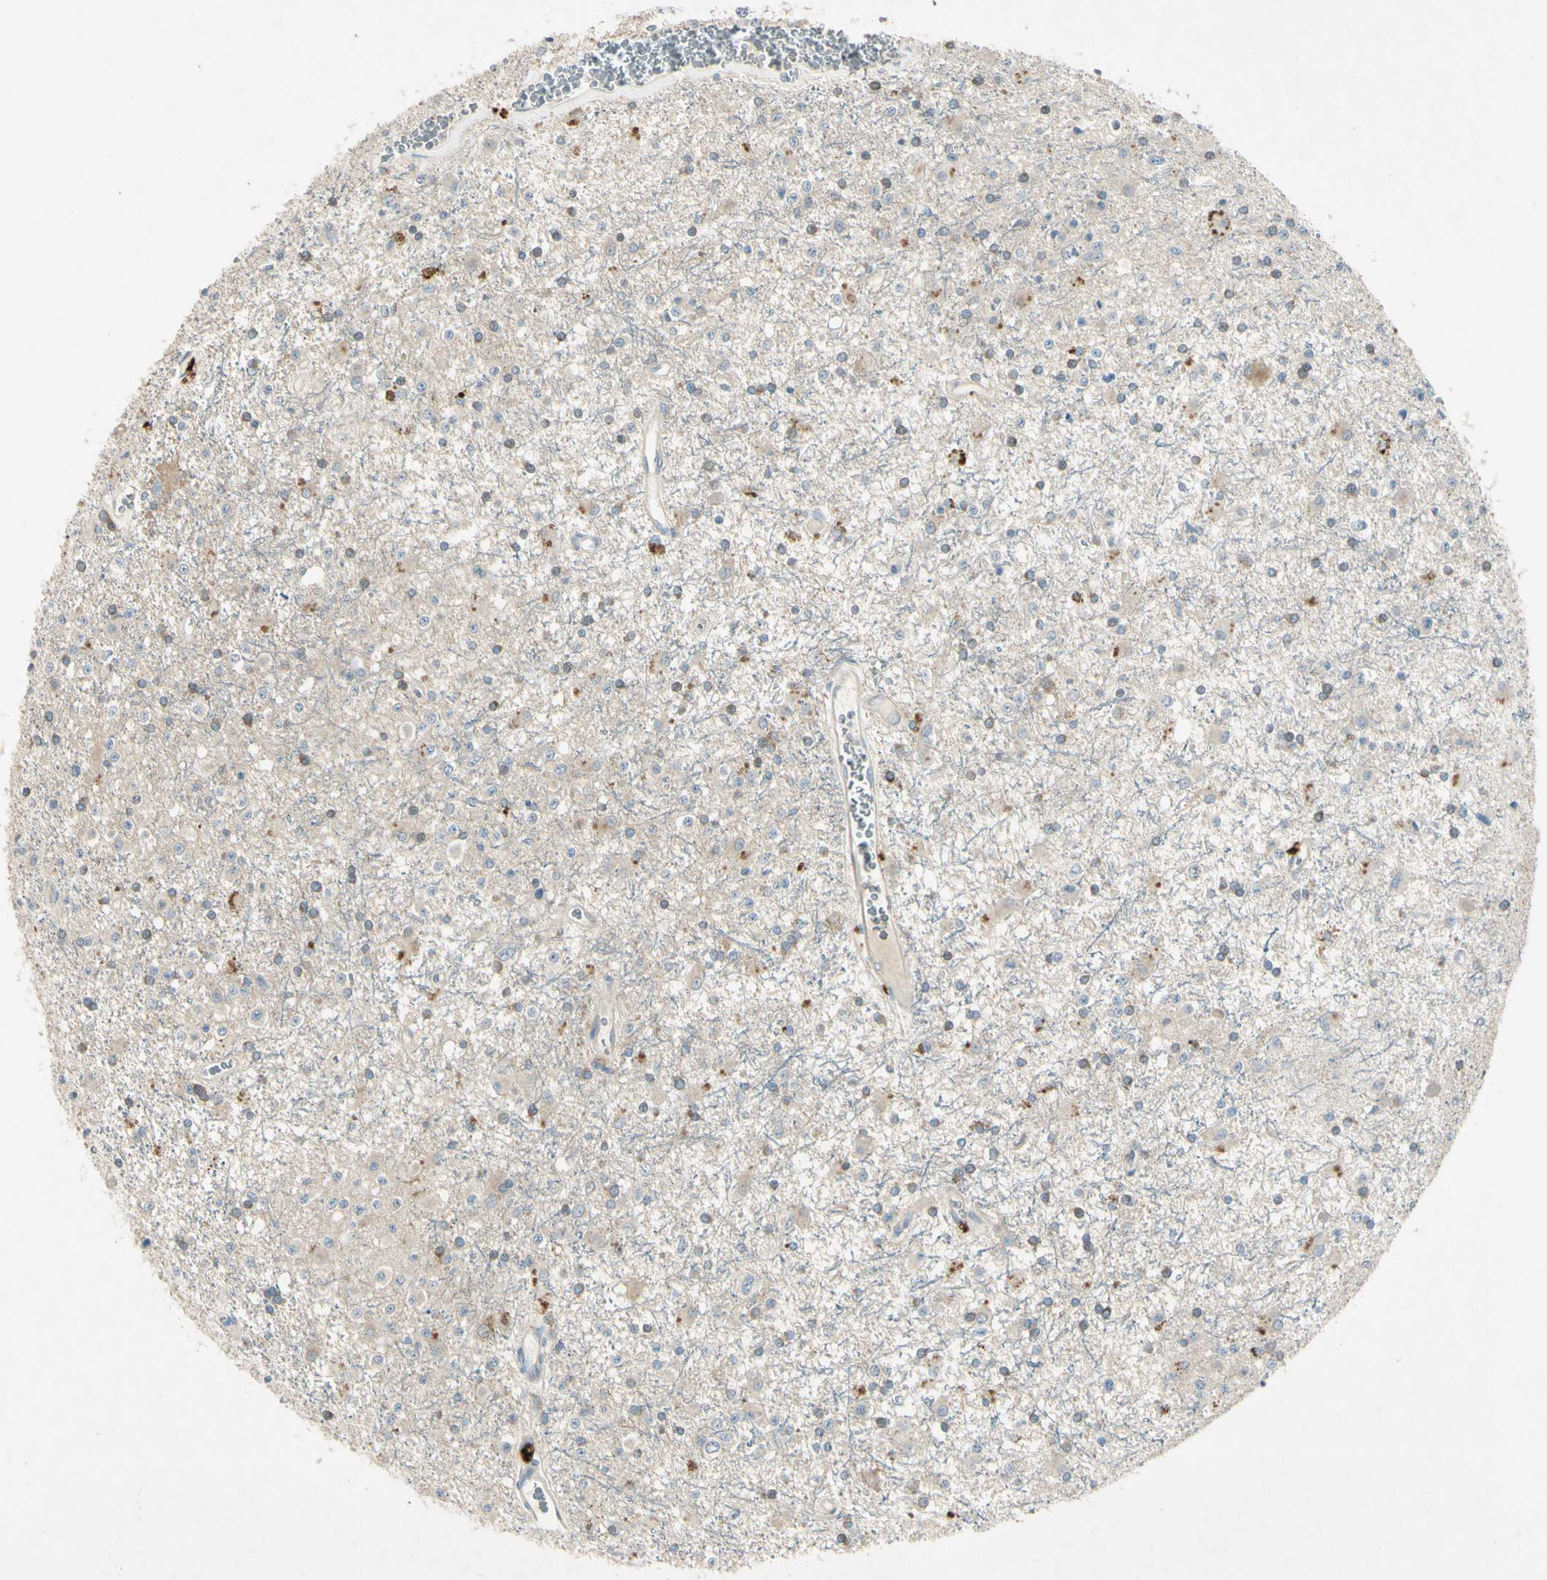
{"staining": {"intensity": "moderate", "quantity": "<25%", "location": "cytoplasmic/membranous"}, "tissue": "glioma", "cell_type": "Tumor cells", "image_type": "cancer", "snomed": [{"axis": "morphology", "description": "Glioma, malignant, Low grade"}, {"axis": "topography", "description": "Brain"}], "caption": "Glioma stained with immunohistochemistry (IHC) demonstrates moderate cytoplasmic/membranous positivity in approximately <25% of tumor cells.", "gene": "AATK", "patient": {"sex": "male", "age": 58}}